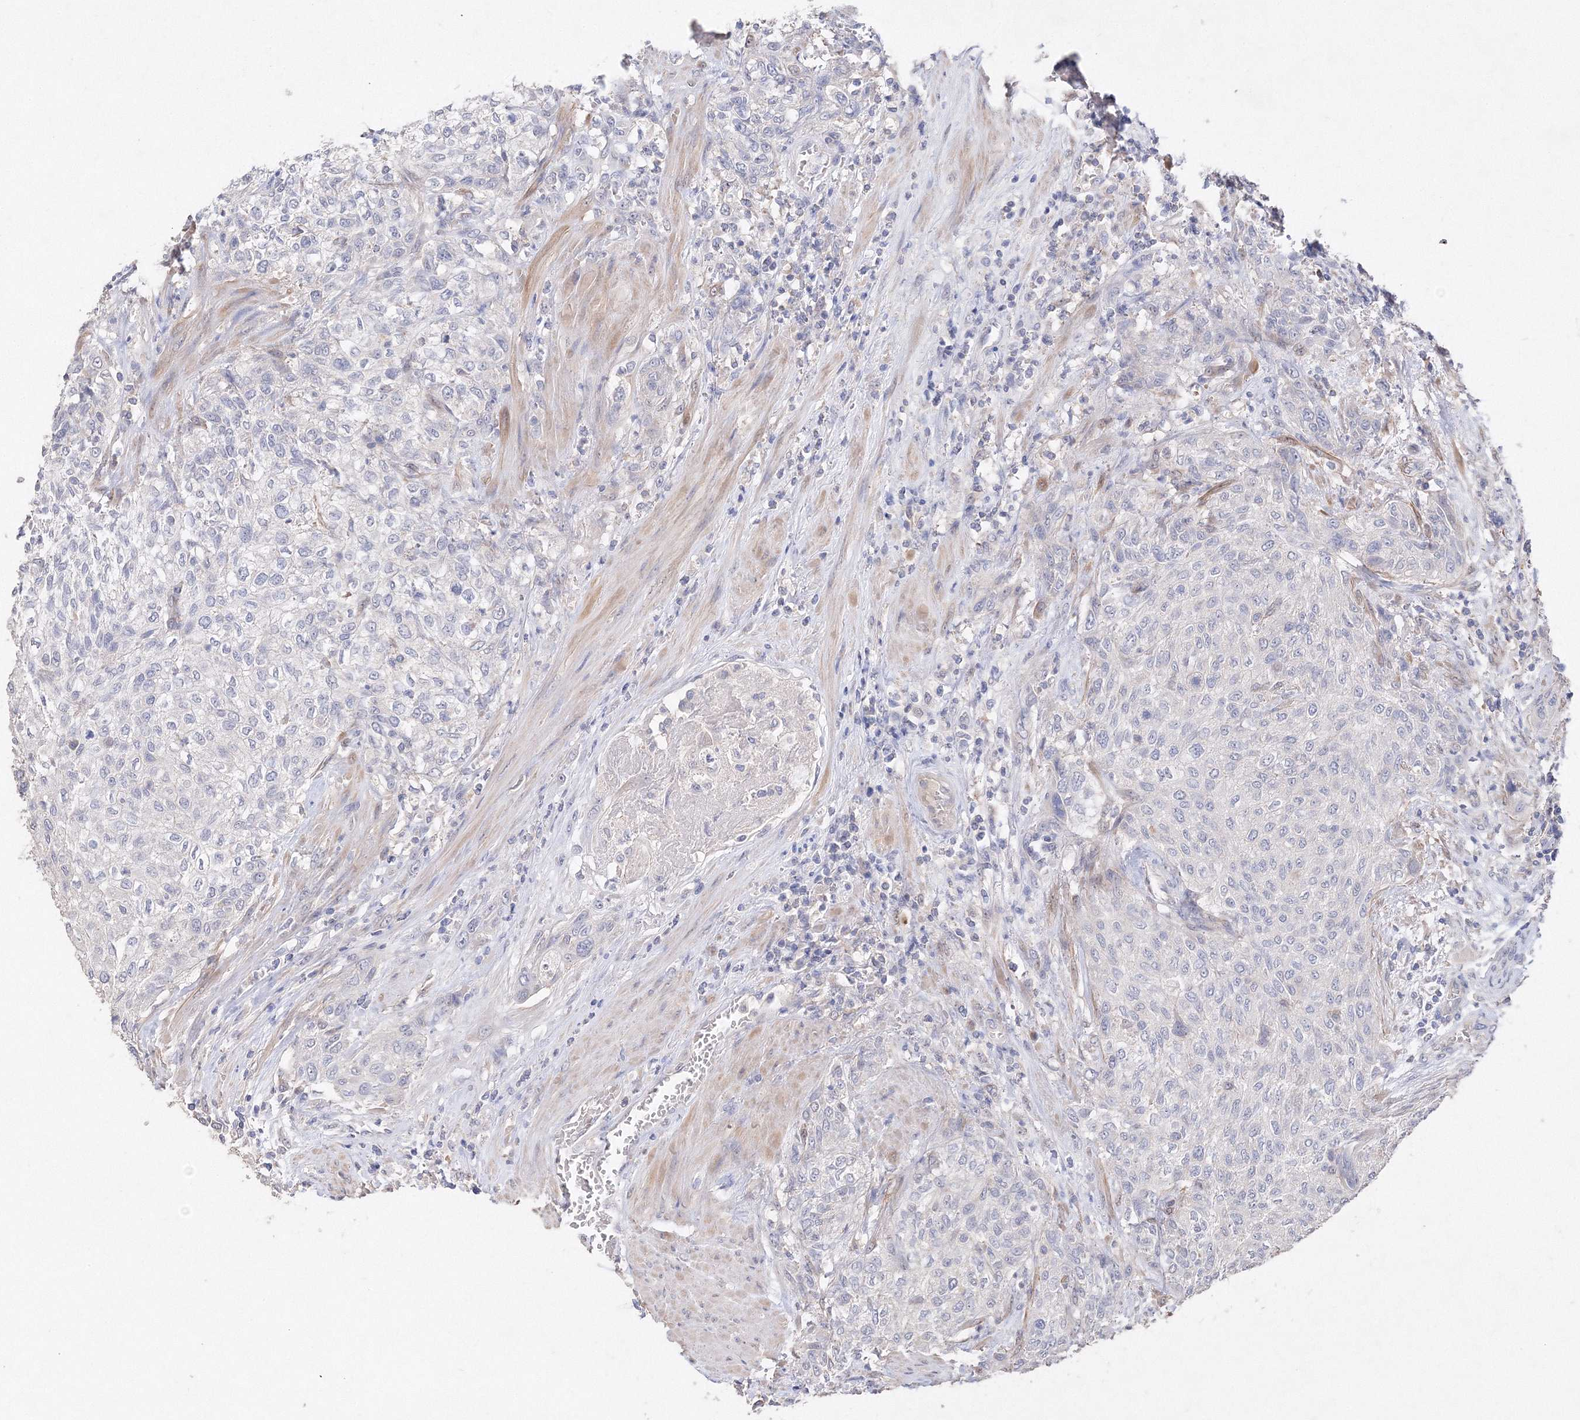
{"staining": {"intensity": "negative", "quantity": "none", "location": "none"}, "tissue": "urothelial cancer", "cell_type": "Tumor cells", "image_type": "cancer", "snomed": [{"axis": "morphology", "description": "Urothelial carcinoma, High grade"}, {"axis": "topography", "description": "Urinary bladder"}], "caption": "DAB immunohistochemical staining of urothelial cancer exhibits no significant positivity in tumor cells.", "gene": "GLS", "patient": {"sex": "male", "age": 35}}